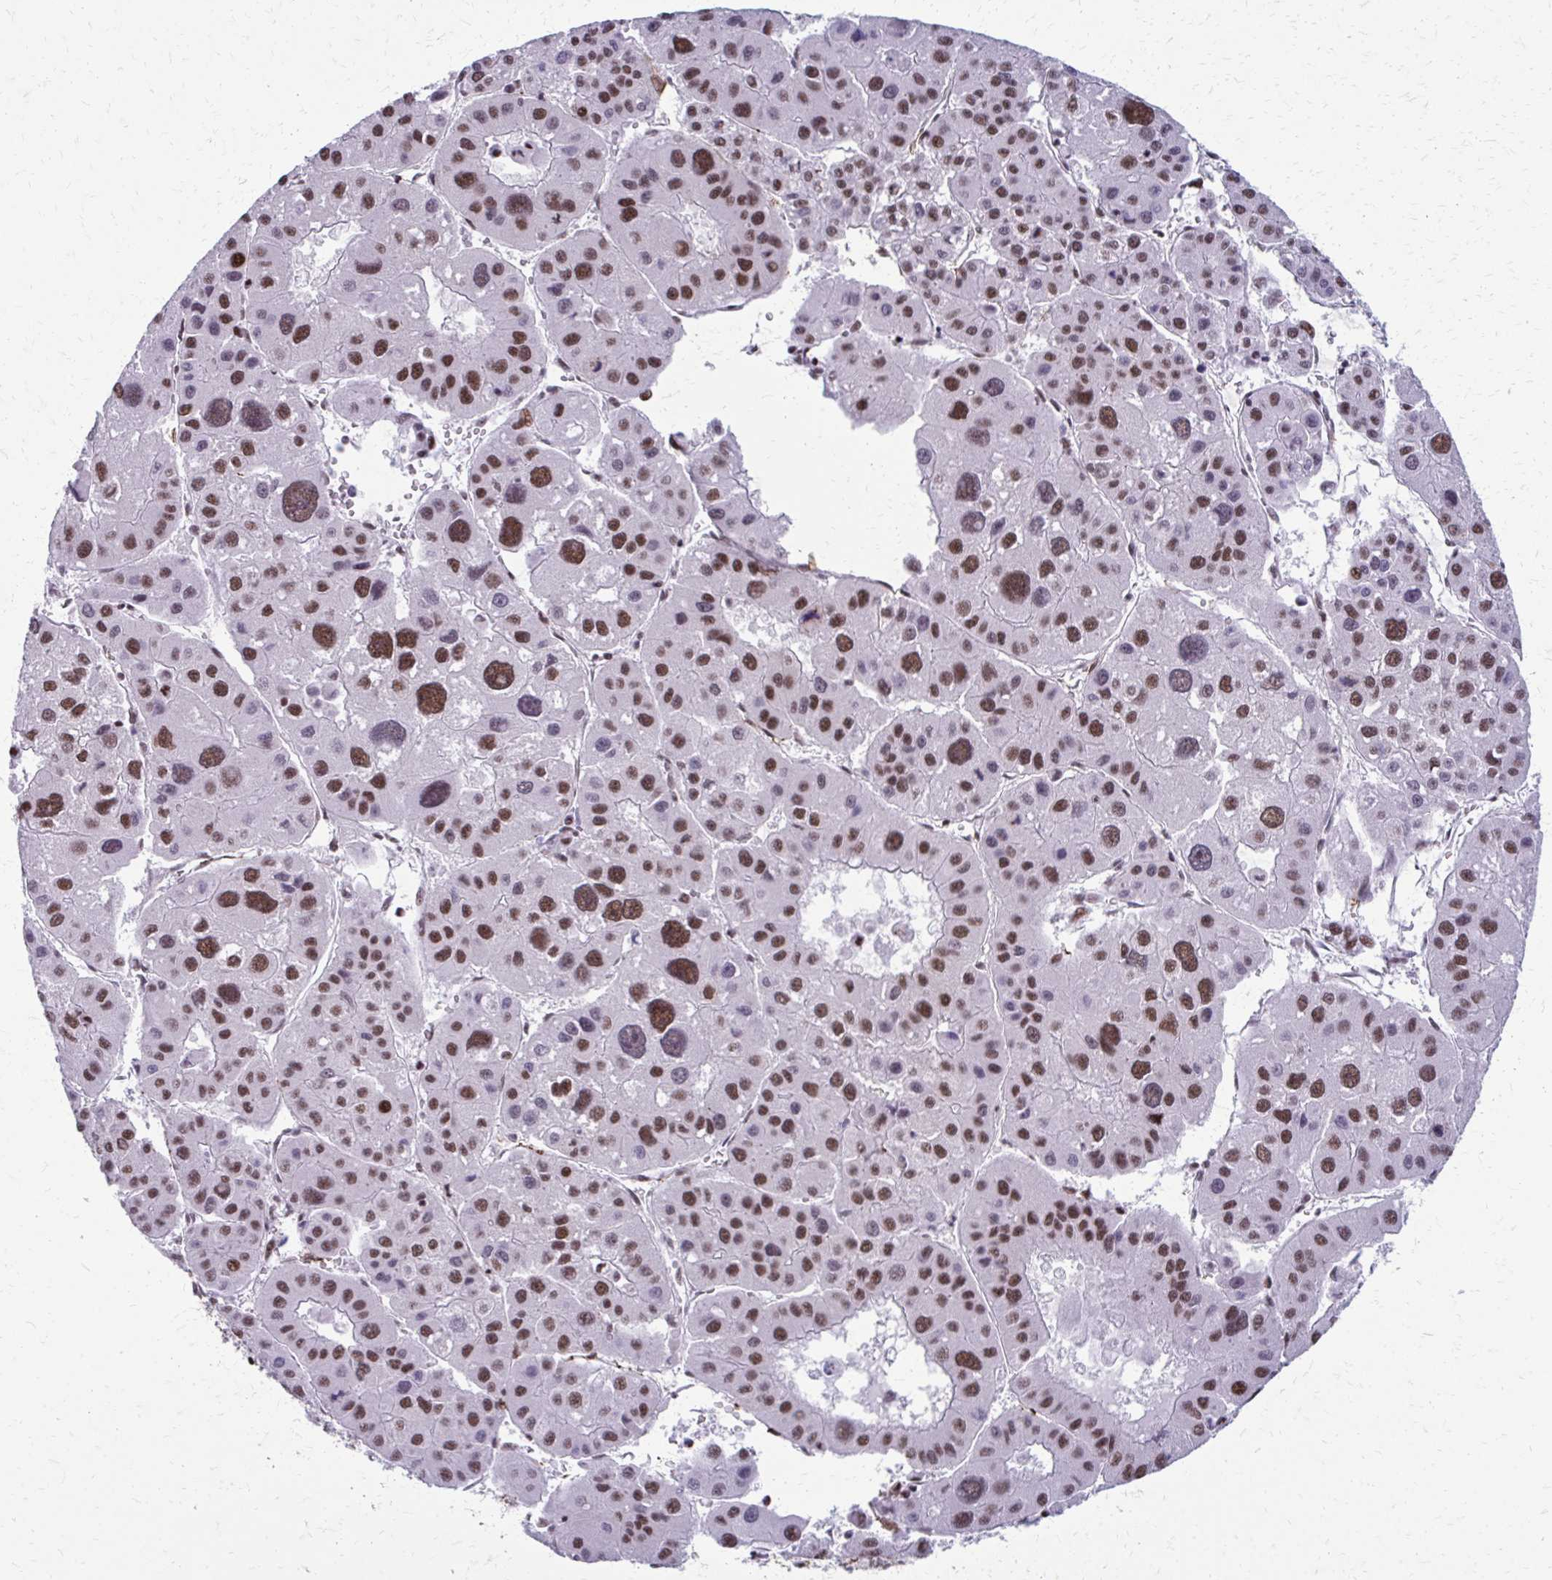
{"staining": {"intensity": "moderate", "quantity": ">75%", "location": "nuclear"}, "tissue": "liver cancer", "cell_type": "Tumor cells", "image_type": "cancer", "snomed": [{"axis": "morphology", "description": "Carcinoma, Hepatocellular, NOS"}, {"axis": "topography", "description": "Liver"}], "caption": "Protein staining demonstrates moderate nuclear expression in about >75% of tumor cells in liver cancer (hepatocellular carcinoma). (DAB = brown stain, brightfield microscopy at high magnification).", "gene": "SS18", "patient": {"sex": "male", "age": 73}}